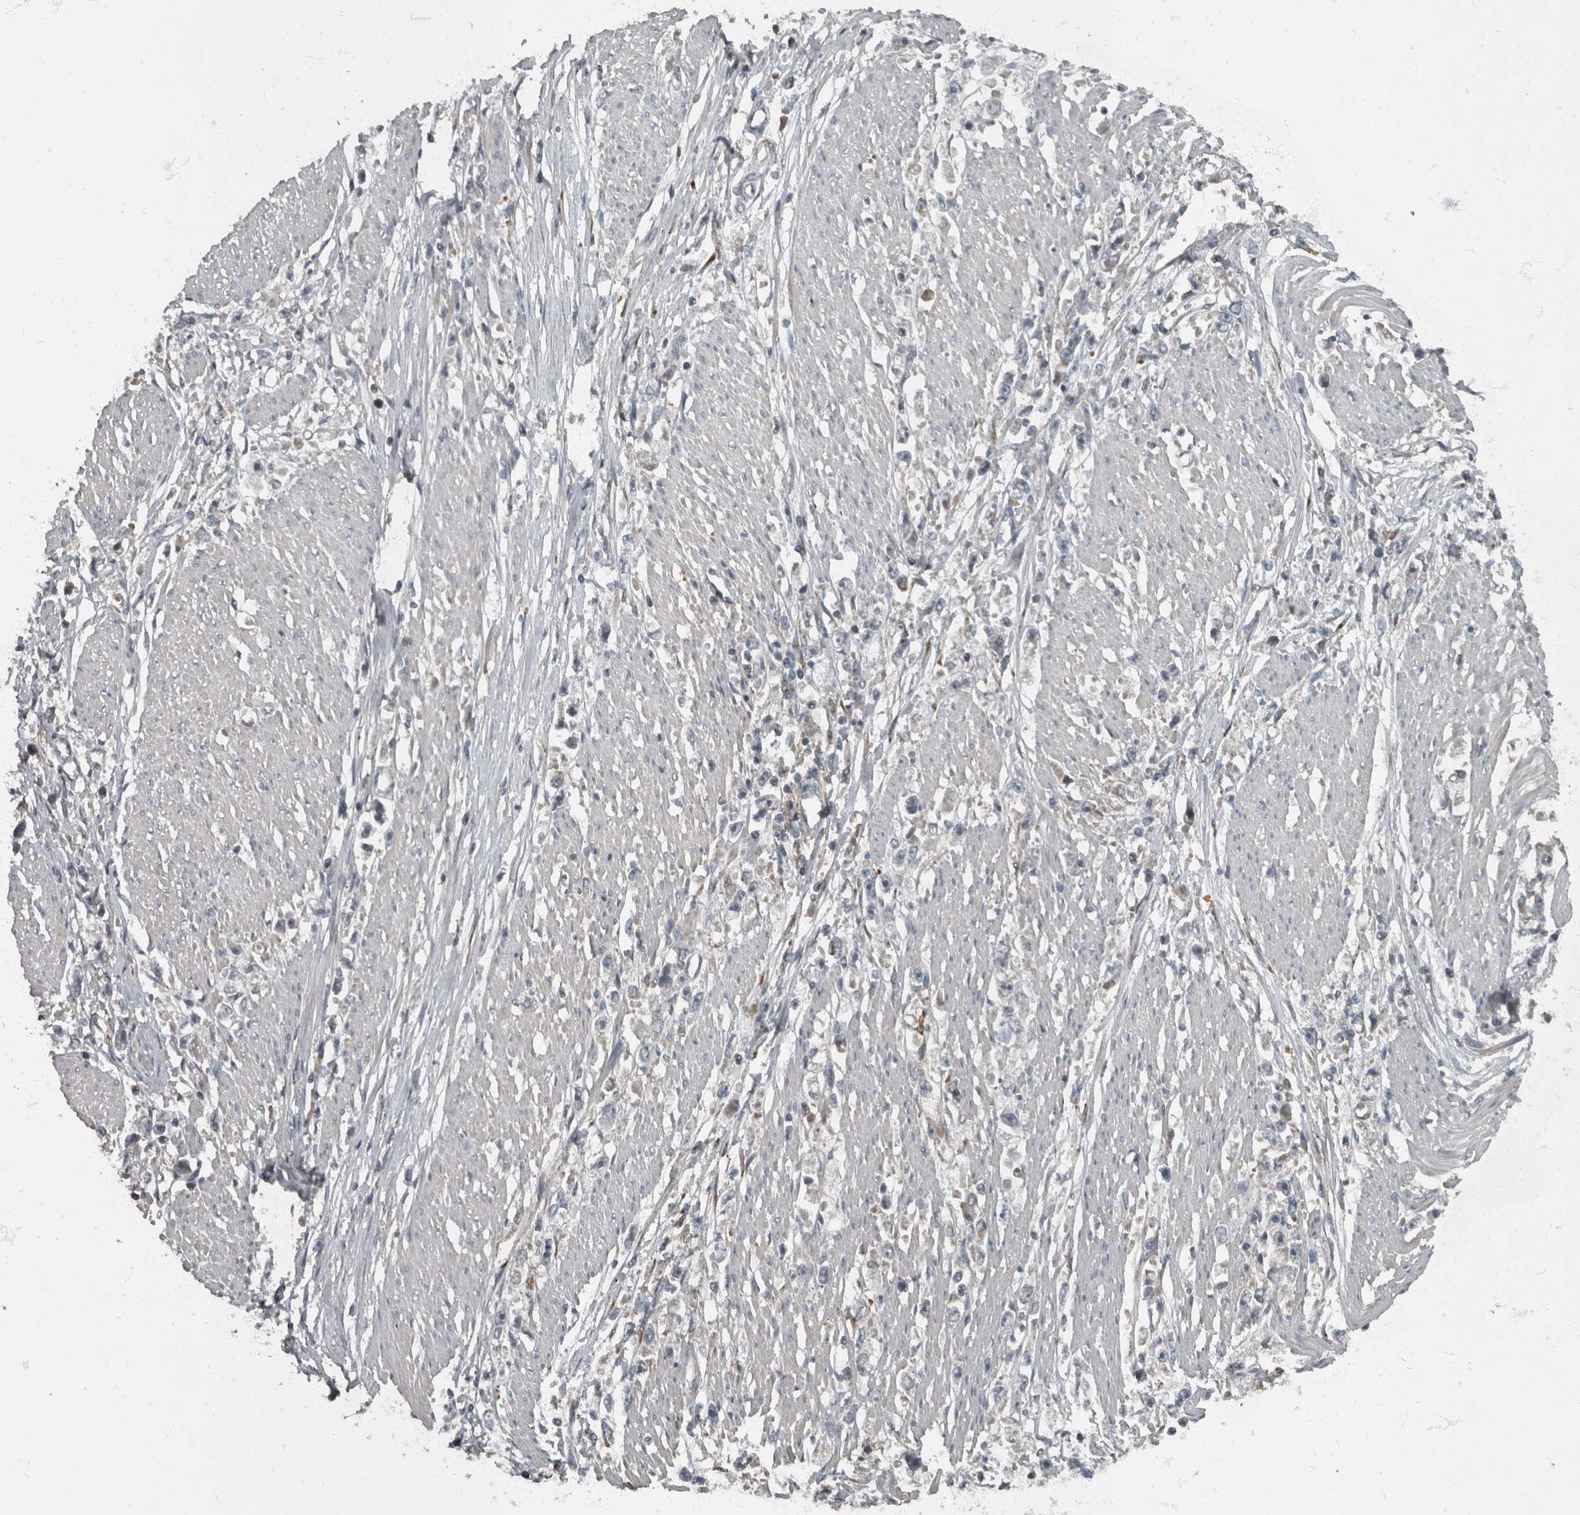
{"staining": {"intensity": "negative", "quantity": "none", "location": "none"}, "tissue": "stomach cancer", "cell_type": "Tumor cells", "image_type": "cancer", "snomed": [{"axis": "morphology", "description": "Adenocarcinoma, NOS"}, {"axis": "topography", "description": "Stomach"}], "caption": "Immunohistochemistry of human adenocarcinoma (stomach) exhibits no staining in tumor cells.", "gene": "RABGGTB", "patient": {"sex": "female", "age": 59}}